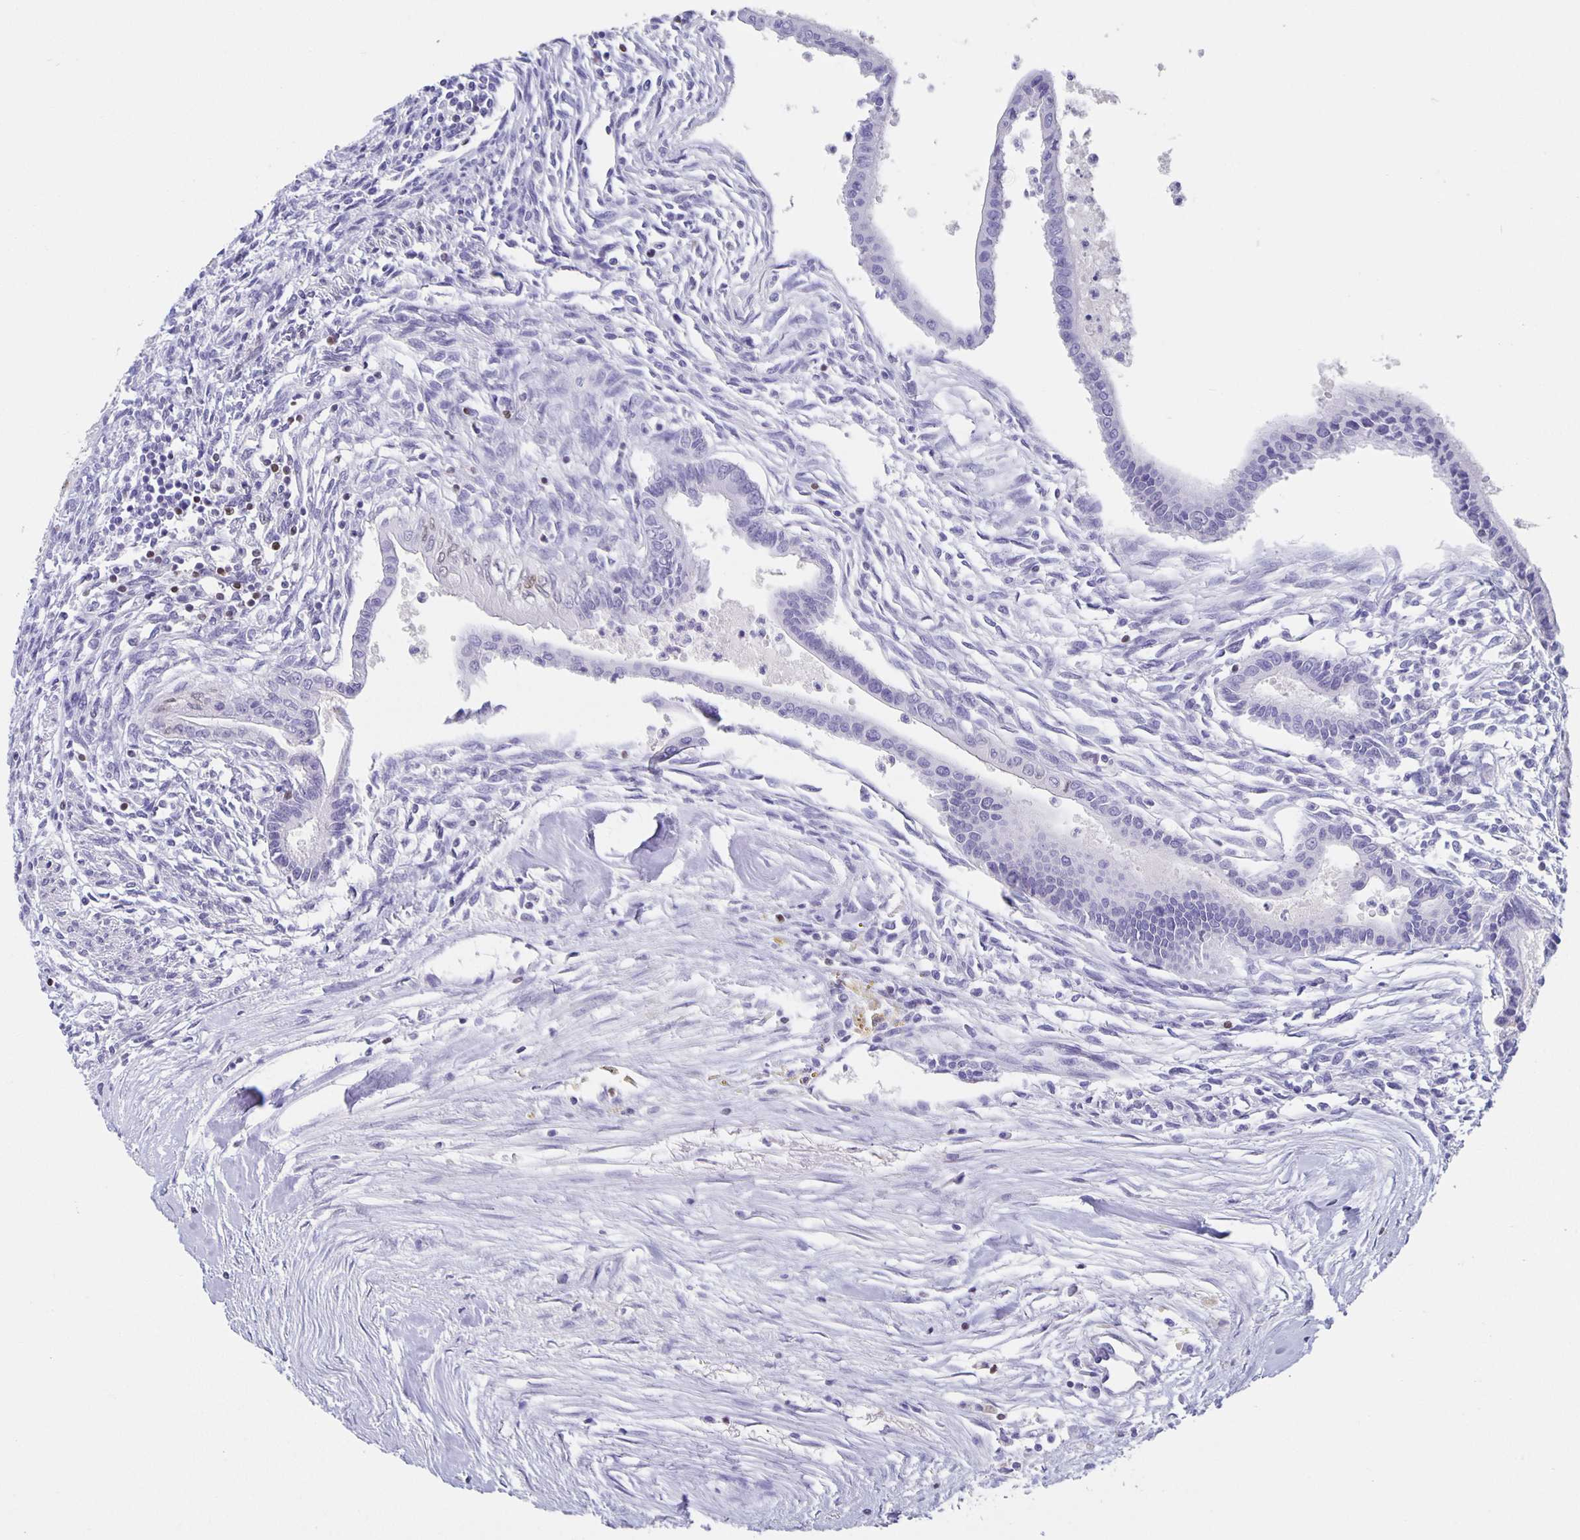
{"staining": {"intensity": "weak", "quantity": "<25%", "location": "nuclear"}, "tissue": "testis cancer", "cell_type": "Tumor cells", "image_type": "cancer", "snomed": [{"axis": "morphology", "description": "Carcinoma, Embryonal, NOS"}, {"axis": "topography", "description": "Testis"}], "caption": "This is an immunohistochemistry (IHC) image of testis embryonal carcinoma. There is no staining in tumor cells.", "gene": "SATB2", "patient": {"sex": "male", "age": 37}}